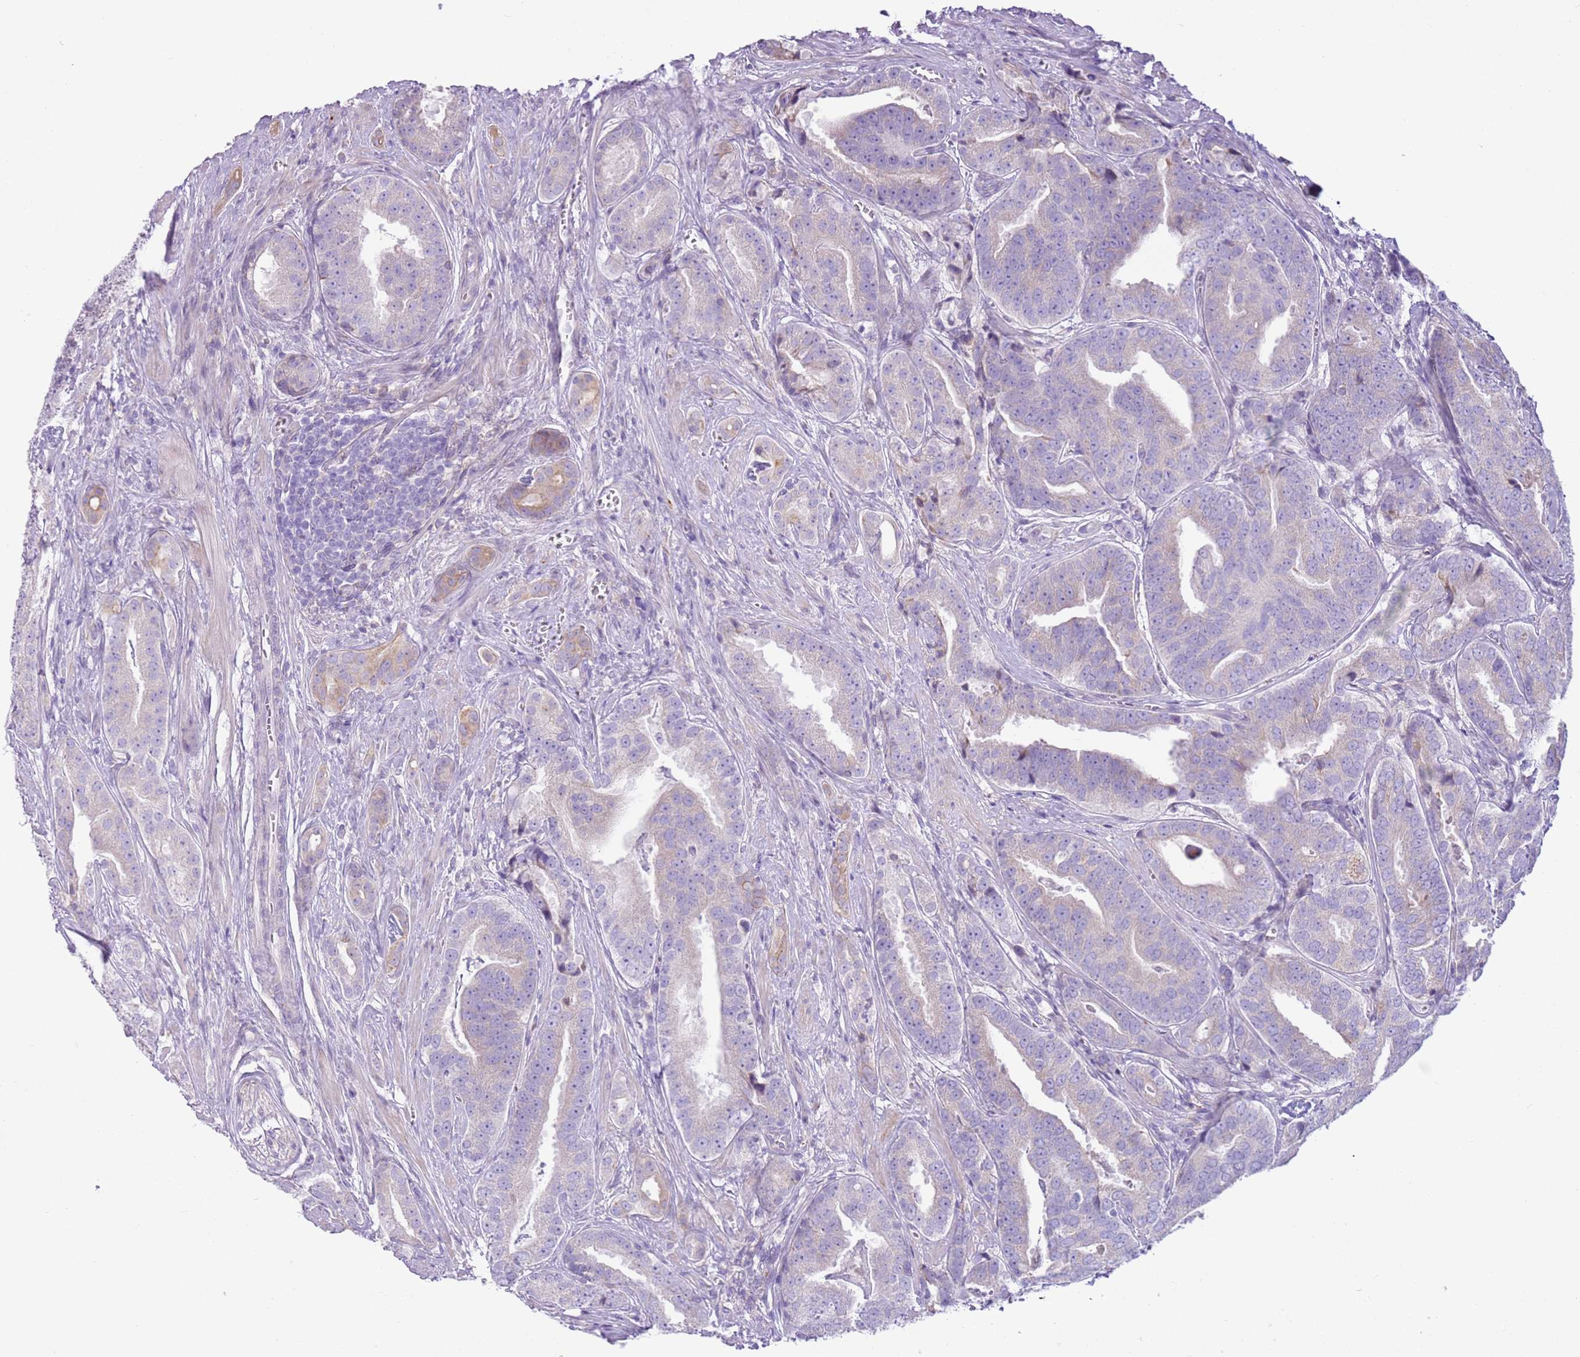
{"staining": {"intensity": "negative", "quantity": "none", "location": "none"}, "tissue": "prostate cancer", "cell_type": "Tumor cells", "image_type": "cancer", "snomed": [{"axis": "morphology", "description": "Adenocarcinoma, High grade"}, {"axis": "topography", "description": "Prostate"}], "caption": "Immunohistochemical staining of adenocarcinoma (high-grade) (prostate) exhibits no significant positivity in tumor cells. (DAB immunohistochemistry, high magnification).", "gene": "OAF", "patient": {"sex": "male", "age": 55}}